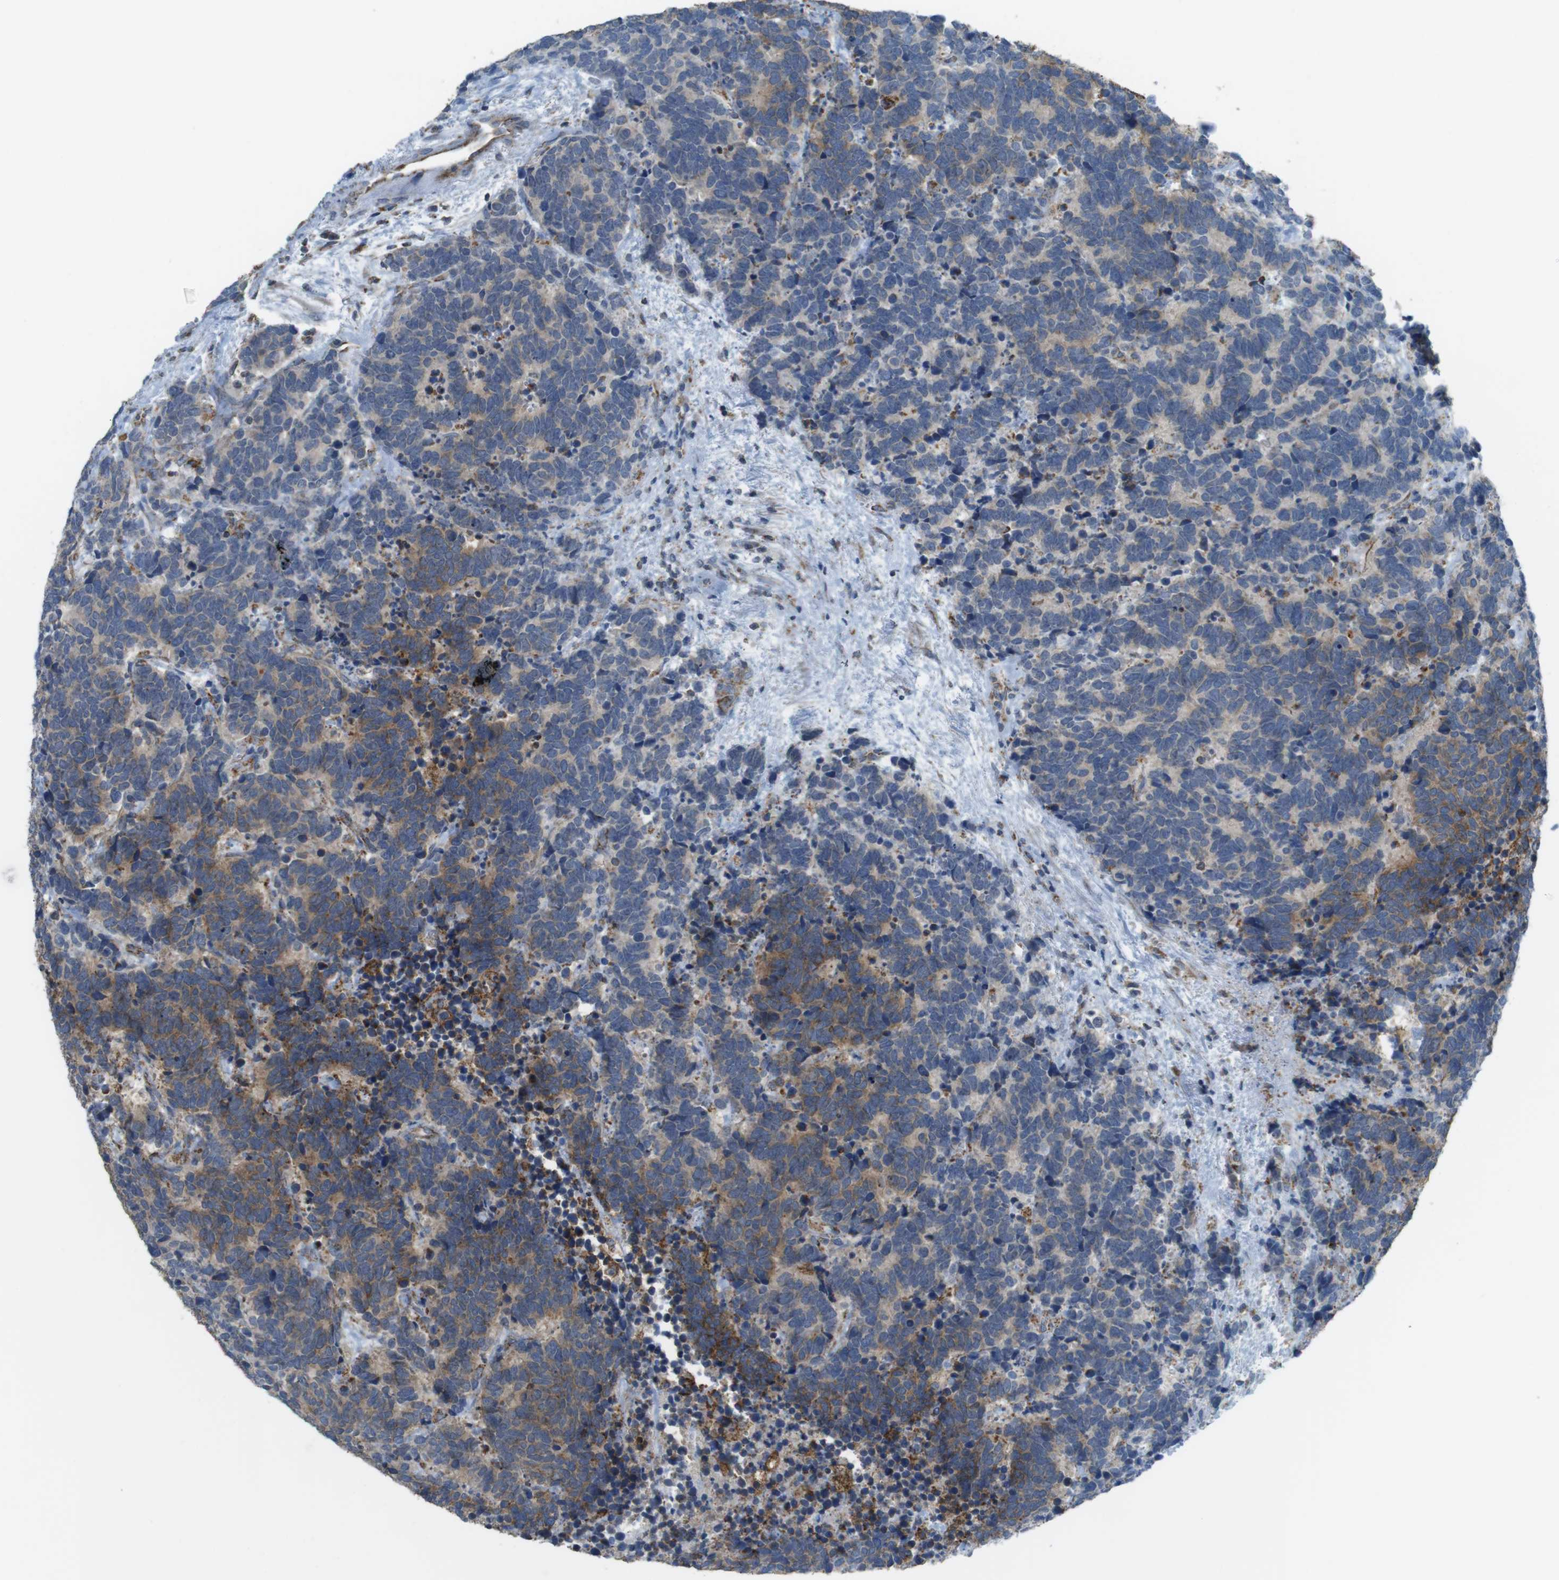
{"staining": {"intensity": "moderate", "quantity": "<25%", "location": "cytoplasmic/membranous"}, "tissue": "carcinoid", "cell_type": "Tumor cells", "image_type": "cancer", "snomed": [{"axis": "morphology", "description": "Carcinoma, NOS"}, {"axis": "morphology", "description": "Carcinoid, malignant, NOS"}, {"axis": "topography", "description": "Urinary bladder"}], "caption": "Human malignant carcinoid stained for a protein (brown) shows moderate cytoplasmic/membranous positive staining in about <25% of tumor cells.", "gene": "GRIK2", "patient": {"sex": "male", "age": 57}}